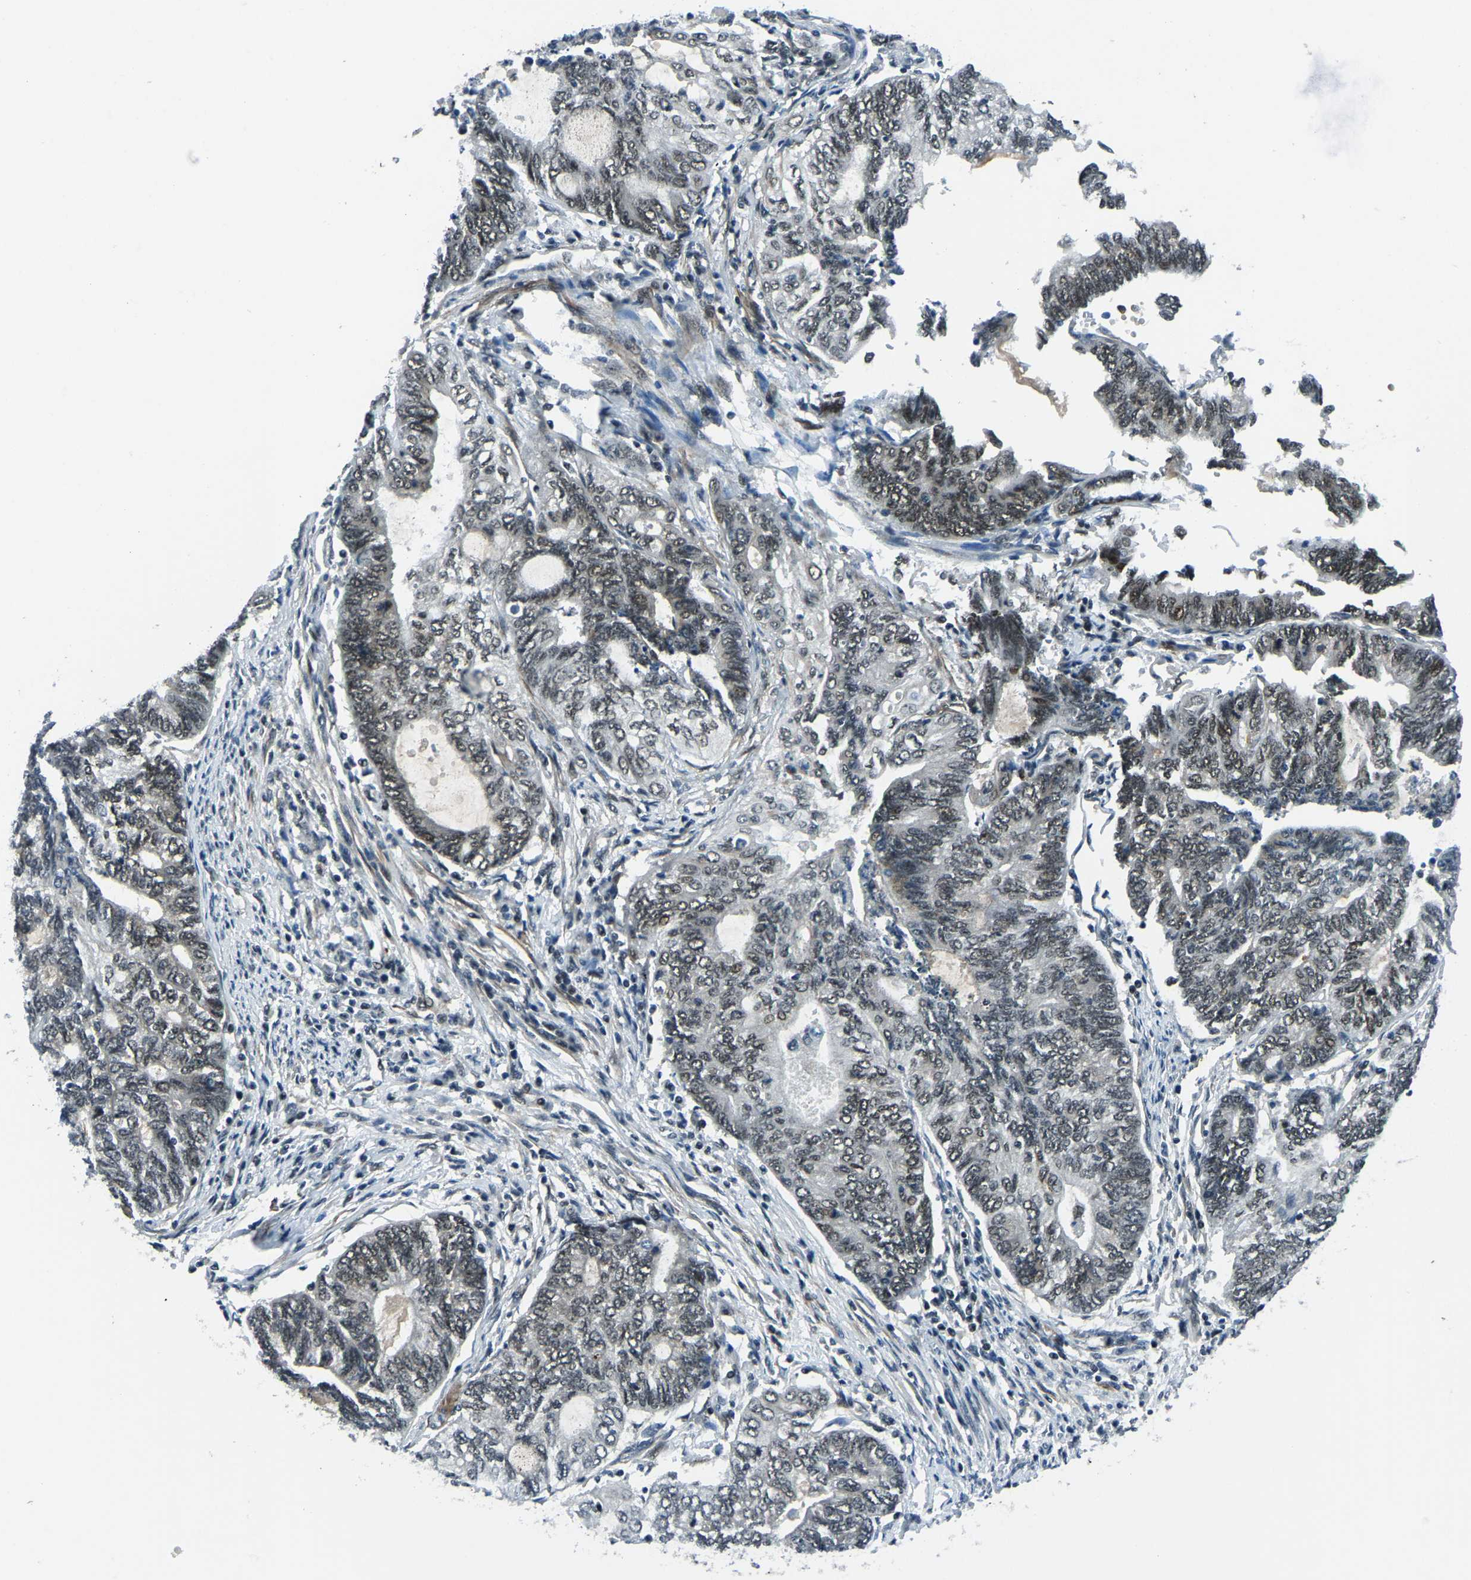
{"staining": {"intensity": "weak", "quantity": "25%-75%", "location": "nuclear"}, "tissue": "endometrial cancer", "cell_type": "Tumor cells", "image_type": "cancer", "snomed": [{"axis": "morphology", "description": "Adenocarcinoma, NOS"}, {"axis": "topography", "description": "Uterus"}, {"axis": "topography", "description": "Endometrium"}], "caption": "Approximately 25%-75% of tumor cells in adenocarcinoma (endometrial) demonstrate weak nuclear protein staining as visualized by brown immunohistochemical staining.", "gene": "PRCC", "patient": {"sex": "female", "age": 70}}